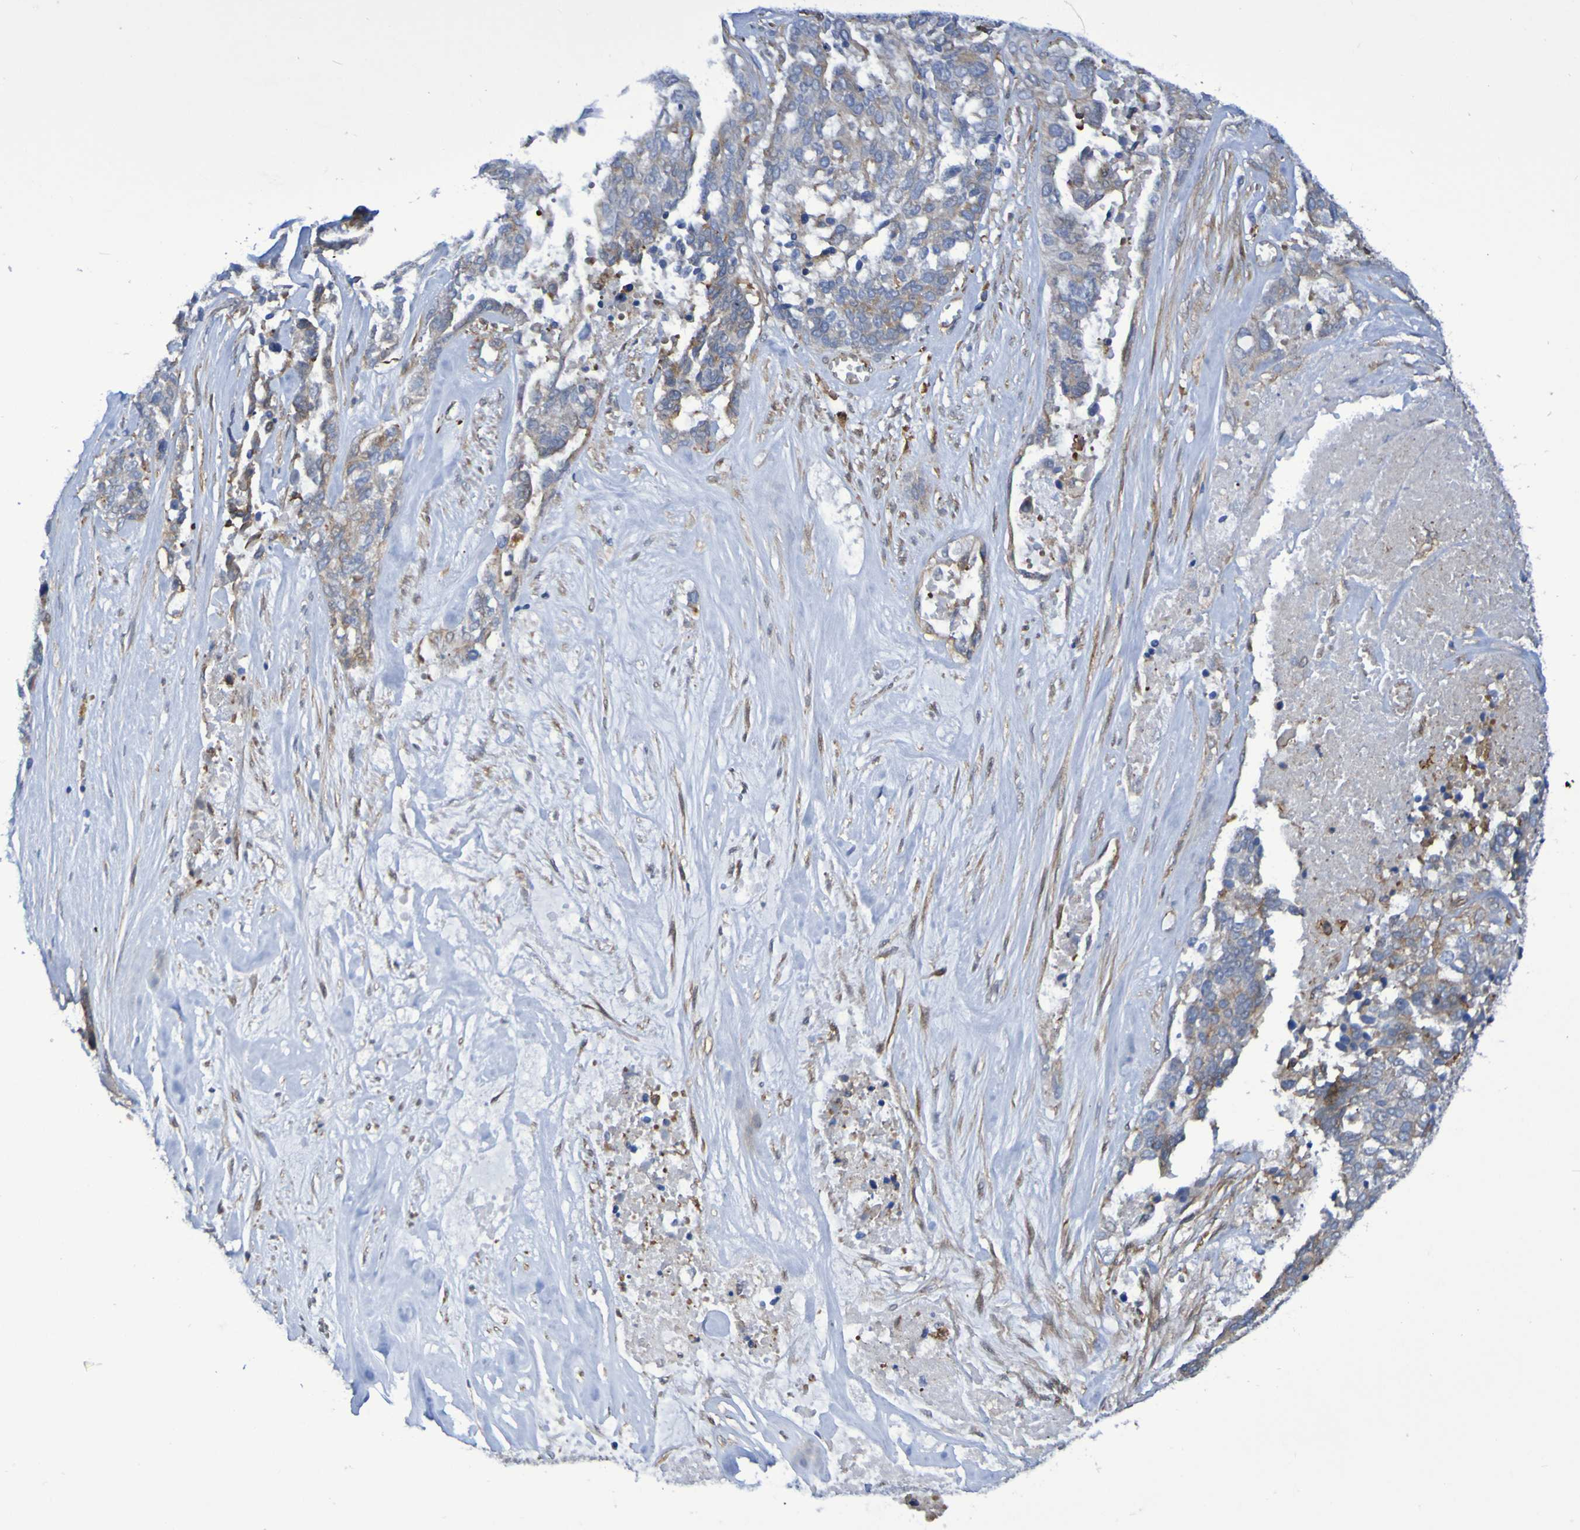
{"staining": {"intensity": "moderate", "quantity": "25%-75%", "location": "cytoplasmic/membranous"}, "tissue": "ovarian cancer", "cell_type": "Tumor cells", "image_type": "cancer", "snomed": [{"axis": "morphology", "description": "Cystadenocarcinoma, serous, NOS"}, {"axis": "topography", "description": "Ovary"}], "caption": "Ovarian cancer tissue demonstrates moderate cytoplasmic/membranous staining in about 25%-75% of tumor cells, visualized by immunohistochemistry.", "gene": "SCRG1", "patient": {"sex": "female", "age": 44}}